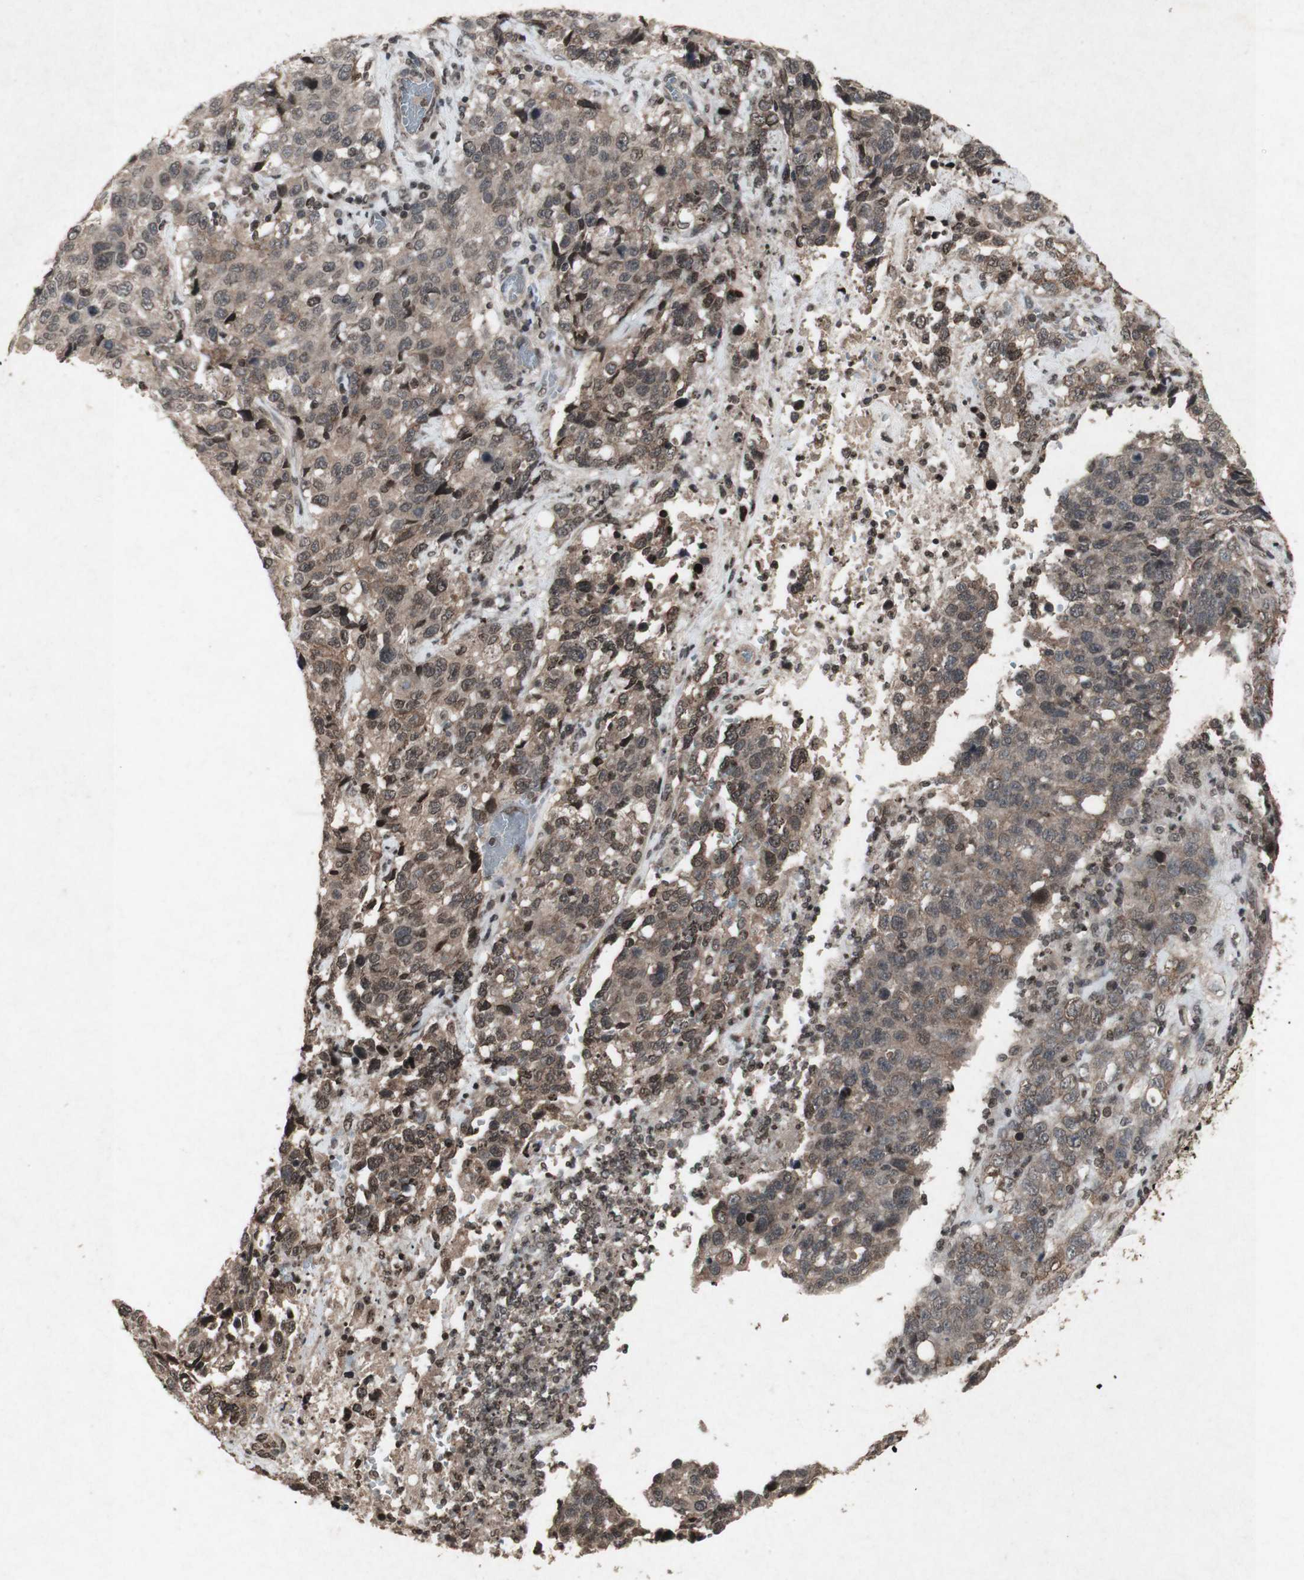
{"staining": {"intensity": "weak", "quantity": ">75%", "location": "cytoplasmic/membranous"}, "tissue": "stomach cancer", "cell_type": "Tumor cells", "image_type": "cancer", "snomed": [{"axis": "morphology", "description": "Normal tissue, NOS"}, {"axis": "morphology", "description": "Adenocarcinoma, NOS"}, {"axis": "topography", "description": "Stomach"}], "caption": "Human adenocarcinoma (stomach) stained with a brown dye exhibits weak cytoplasmic/membranous positive staining in approximately >75% of tumor cells.", "gene": "PLXNA1", "patient": {"sex": "male", "age": 48}}